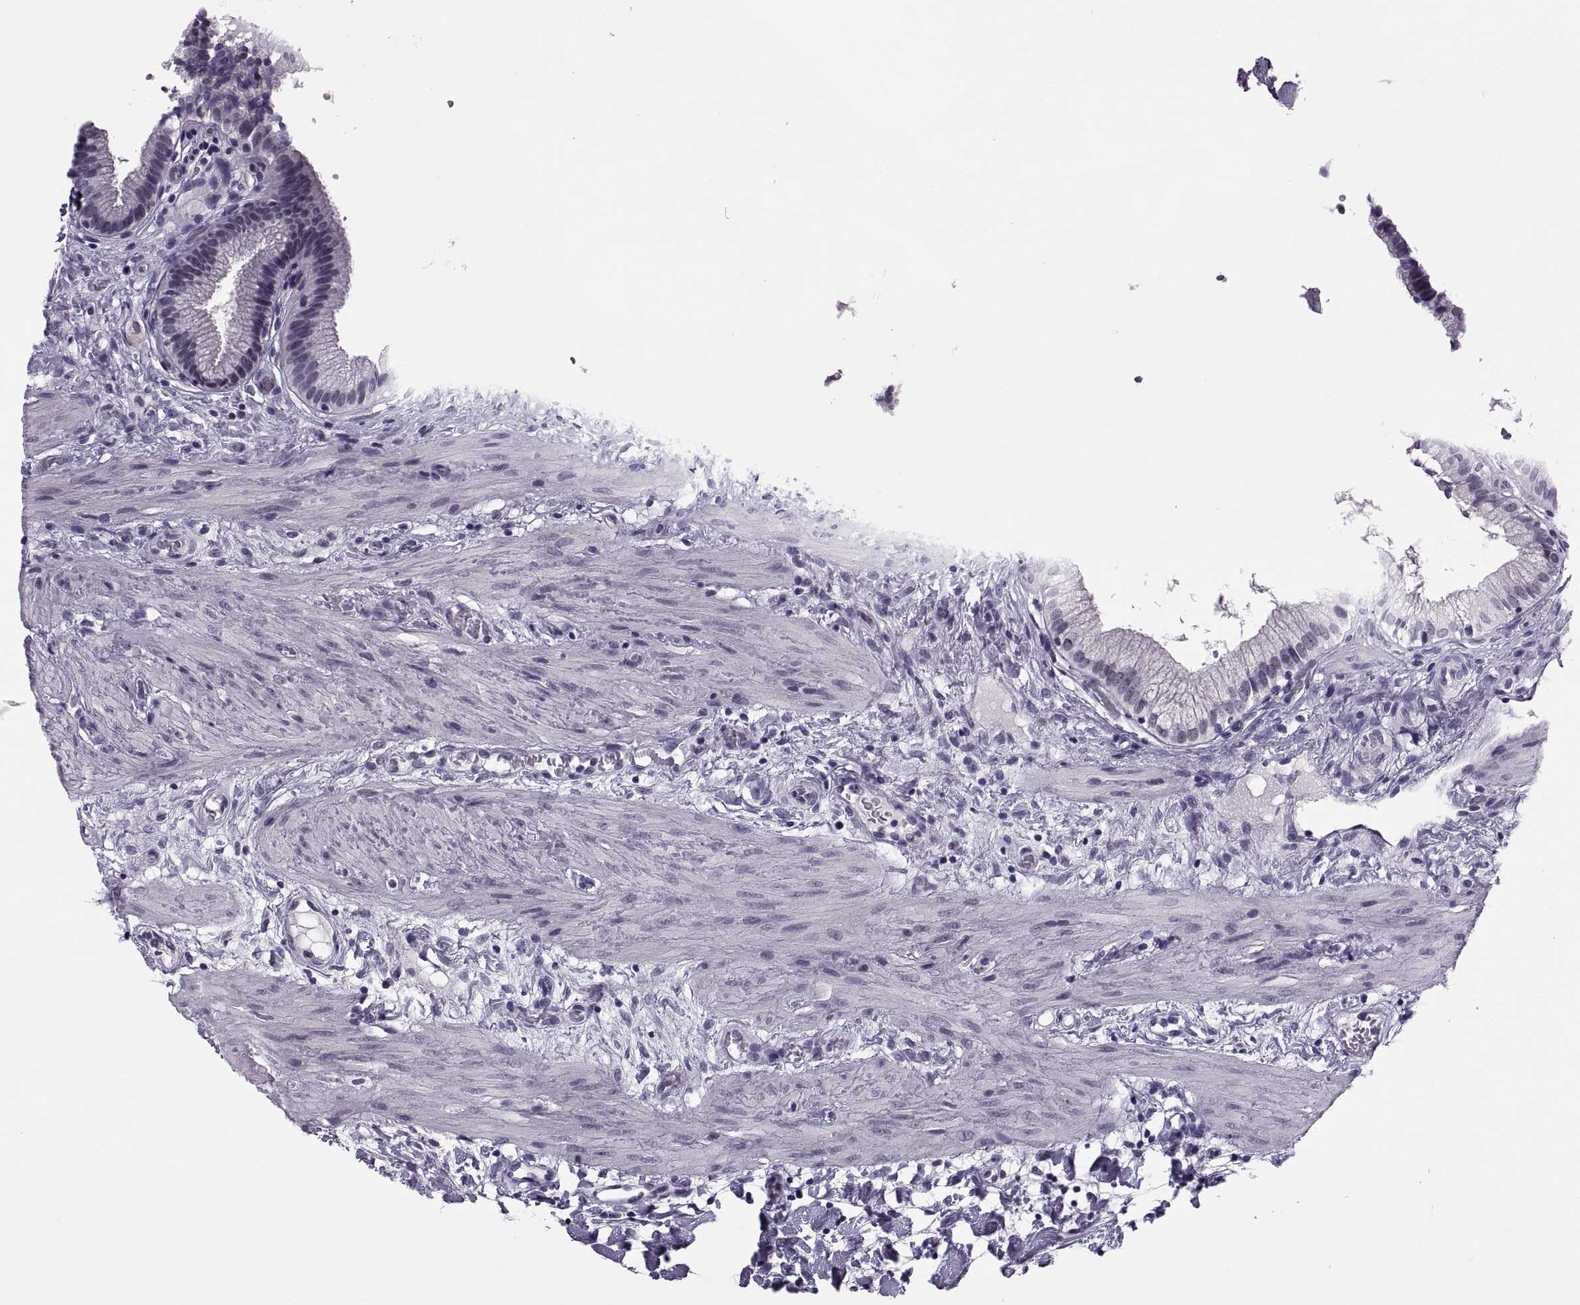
{"staining": {"intensity": "negative", "quantity": "none", "location": "none"}, "tissue": "gallbladder", "cell_type": "Glandular cells", "image_type": "normal", "snomed": [{"axis": "morphology", "description": "Normal tissue, NOS"}, {"axis": "topography", "description": "Gallbladder"}], "caption": "Immunohistochemical staining of benign human gallbladder reveals no significant expression in glandular cells. (Stains: DAB immunohistochemistry with hematoxylin counter stain, Microscopy: brightfield microscopy at high magnification).", "gene": "SYNGR4", "patient": {"sex": "female", "age": 24}}